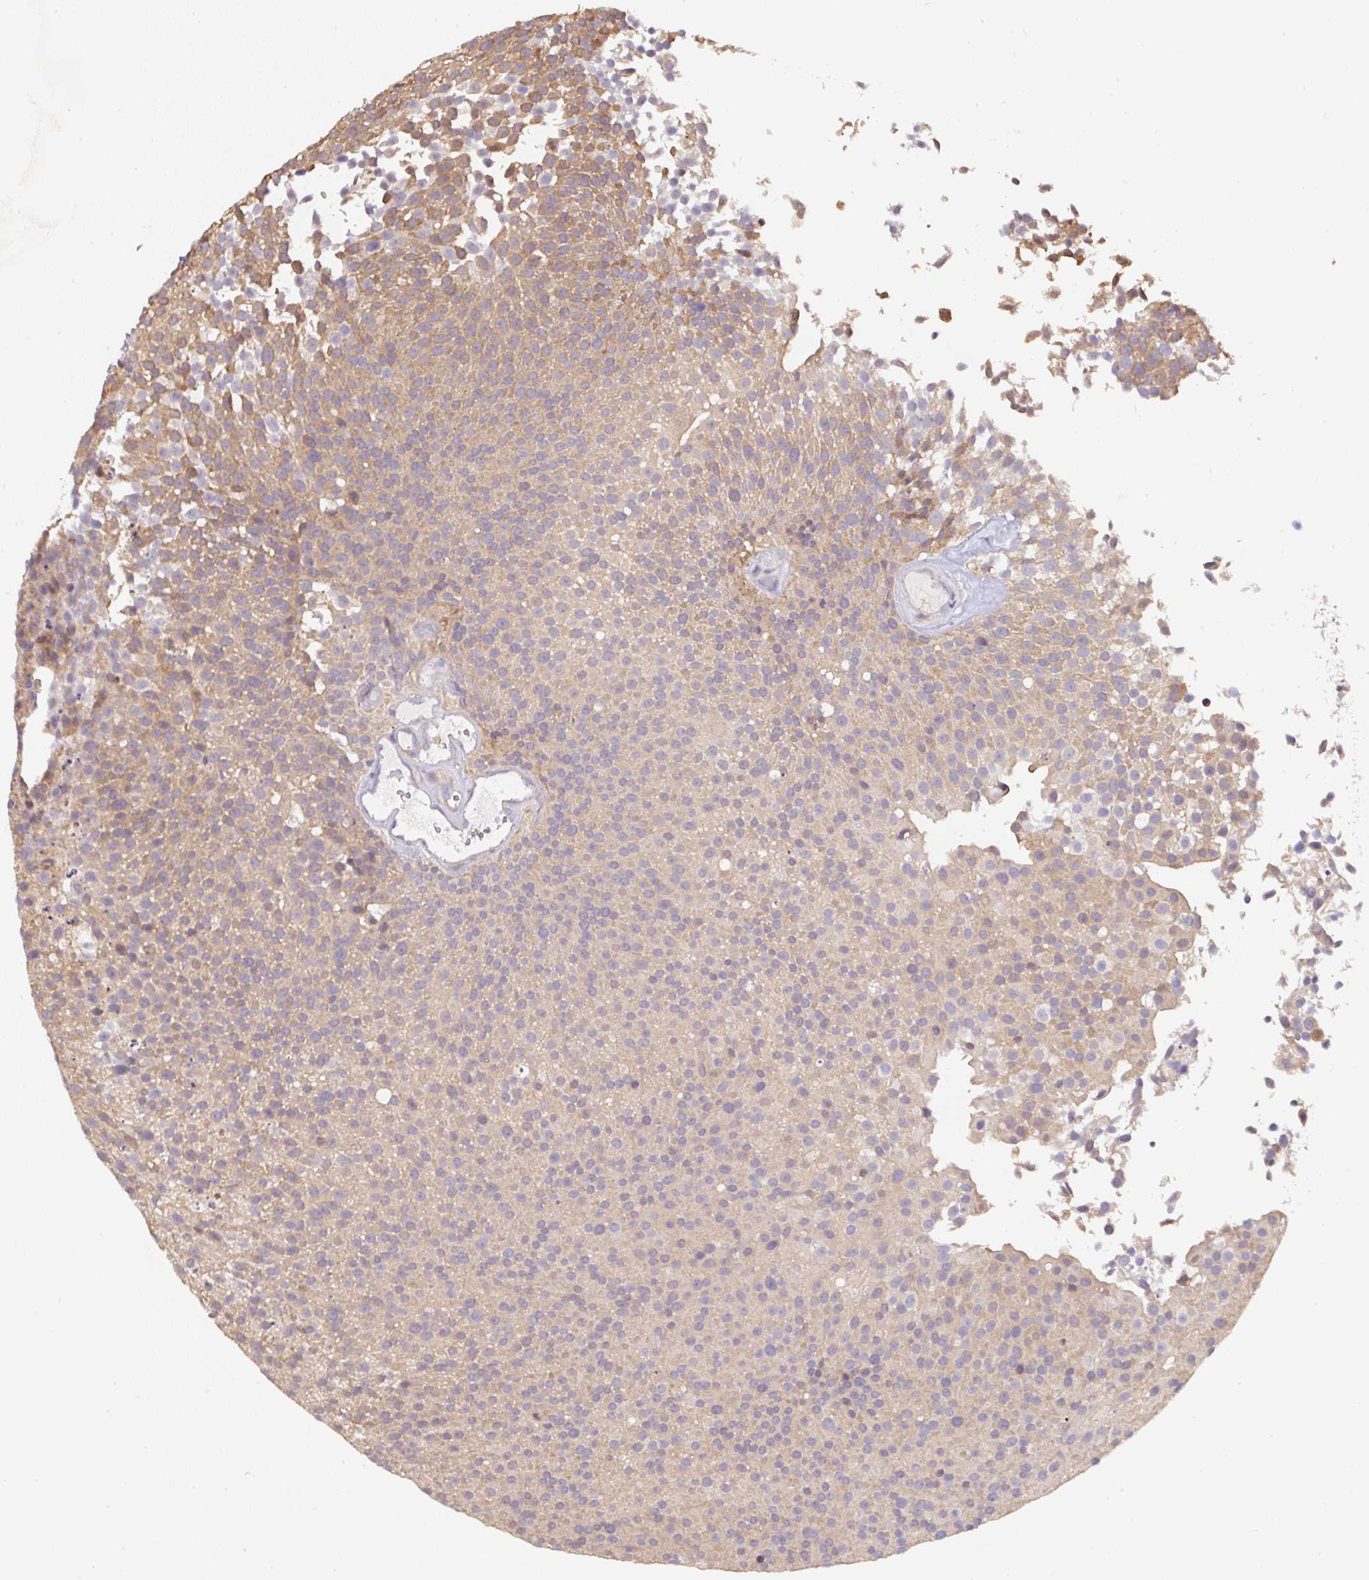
{"staining": {"intensity": "weak", "quantity": "25%-75%", "location": "cytoplasmic/membranous"}, "tissue": "urothelial cancer", "cell_type": "Tumor cells", "image_type": "cancer", "snomed": [{"axis": "morphology", "description": "Urothelial carcinoma, Low grade"}, {"axis": "topography", "description": "Urinary bladder"}], "caption": "Protein expression analysis of human urothelial cancer reveals weak cytoplasmic/membranous staining in about 25%-75% of tumor cells.", "gene": "ST13", "patient": {"sex": "female", "age": 79}}